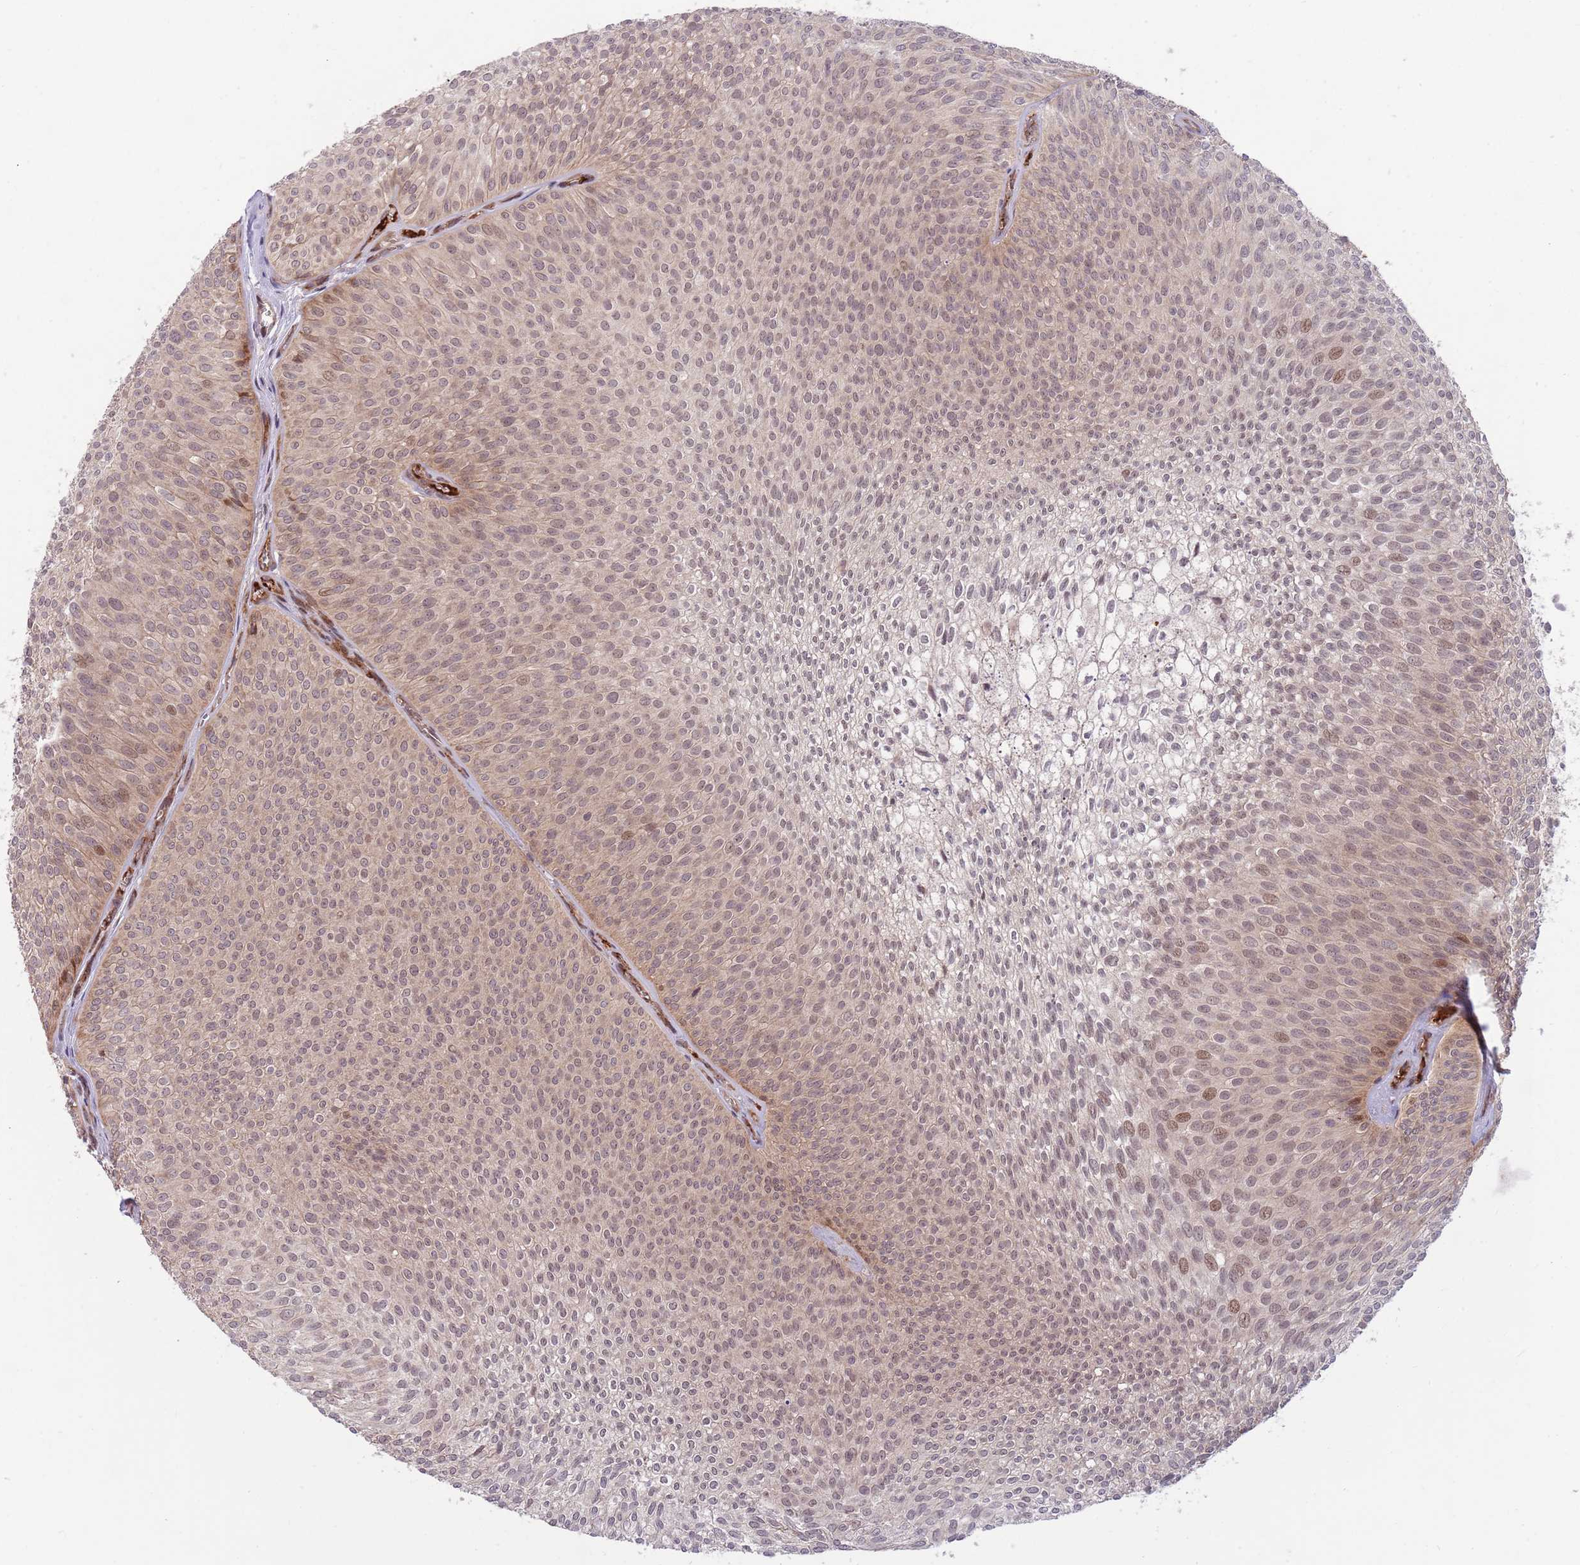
{"staining": {"intensity": "weak", "quantity": ">75%", "location": "cytoplasmic/membranous,nuclear"}, "tissue": "urothelial cancer", "cell_type": "Tumor cells", "image_type": "cancer", "snomed": [{"axis": "morphology", "description": "Urothelial carcinoma, Low grade"}, {"axis": "topography", "description": "Urinary bladder"}], "caption": "Urothelial cancer stained with immunohistochemistry (IHC) exhibits weak cytoplasmic/membranous and nuclear positivity in approximately >75% of tumor cells.", "gene": "NT5DC4", "patient": {"sex": "male", "age": 91}}